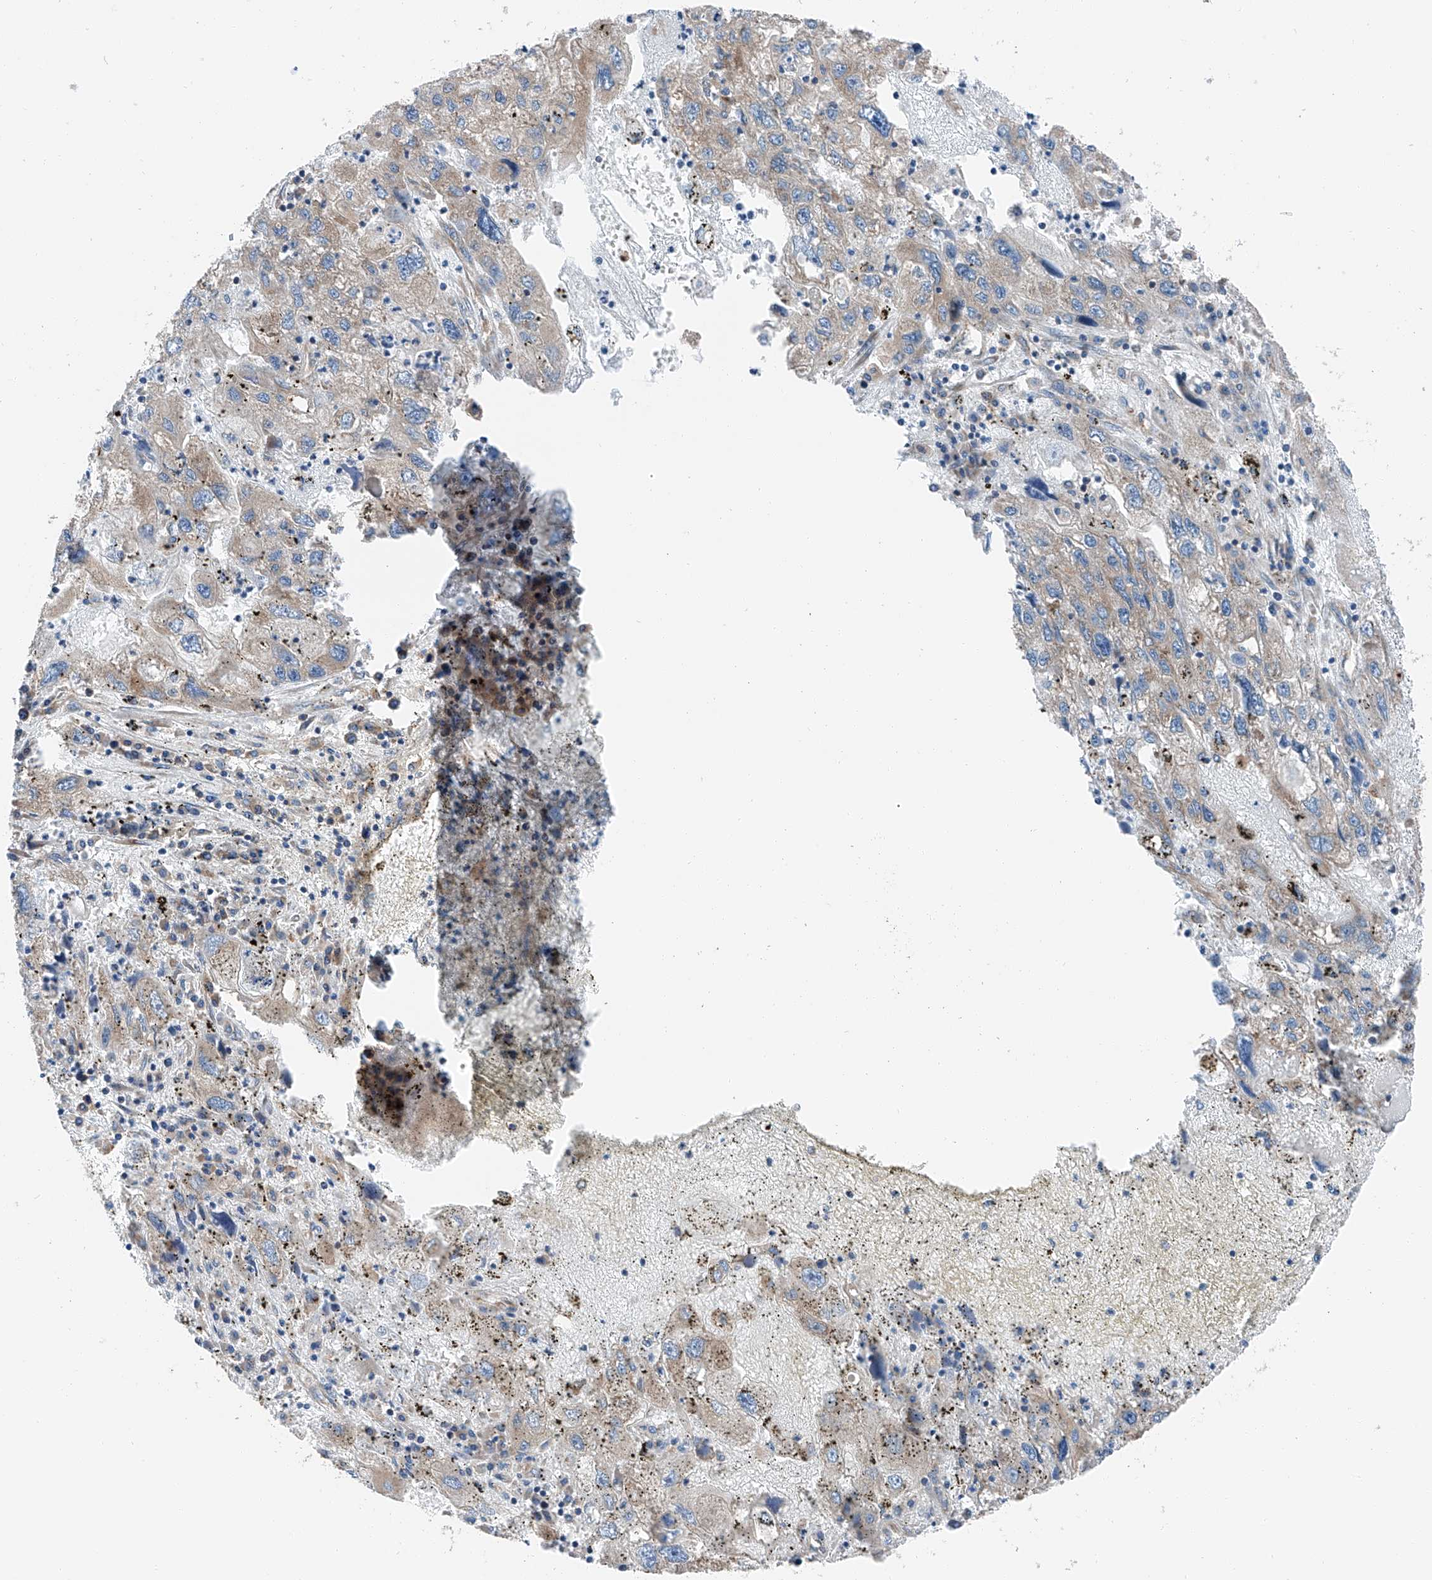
{"staining": {"intensity": "weak", "quantity": "25%-75%", "location": "cytoplasmic/membranous"}, "tissue": "endometrial cancer", "cell_type": "Tumor cells", "image_type": "cancer", "snomed": [{"axis": "morphology", "description": "Adenocarcinoma, NOS"}, {"axis": "topography", "description": "Endometrium"}], "caption": "About 25%-75% of tumor cells in human adenocarcinoma (endometrial) exhibit weak cytoplasmic/membranous protein positivity as visualized by brown immunohistochemical staining.", "gene": "ZC3H15", "patient": {"sex": "female", "age": 49}}